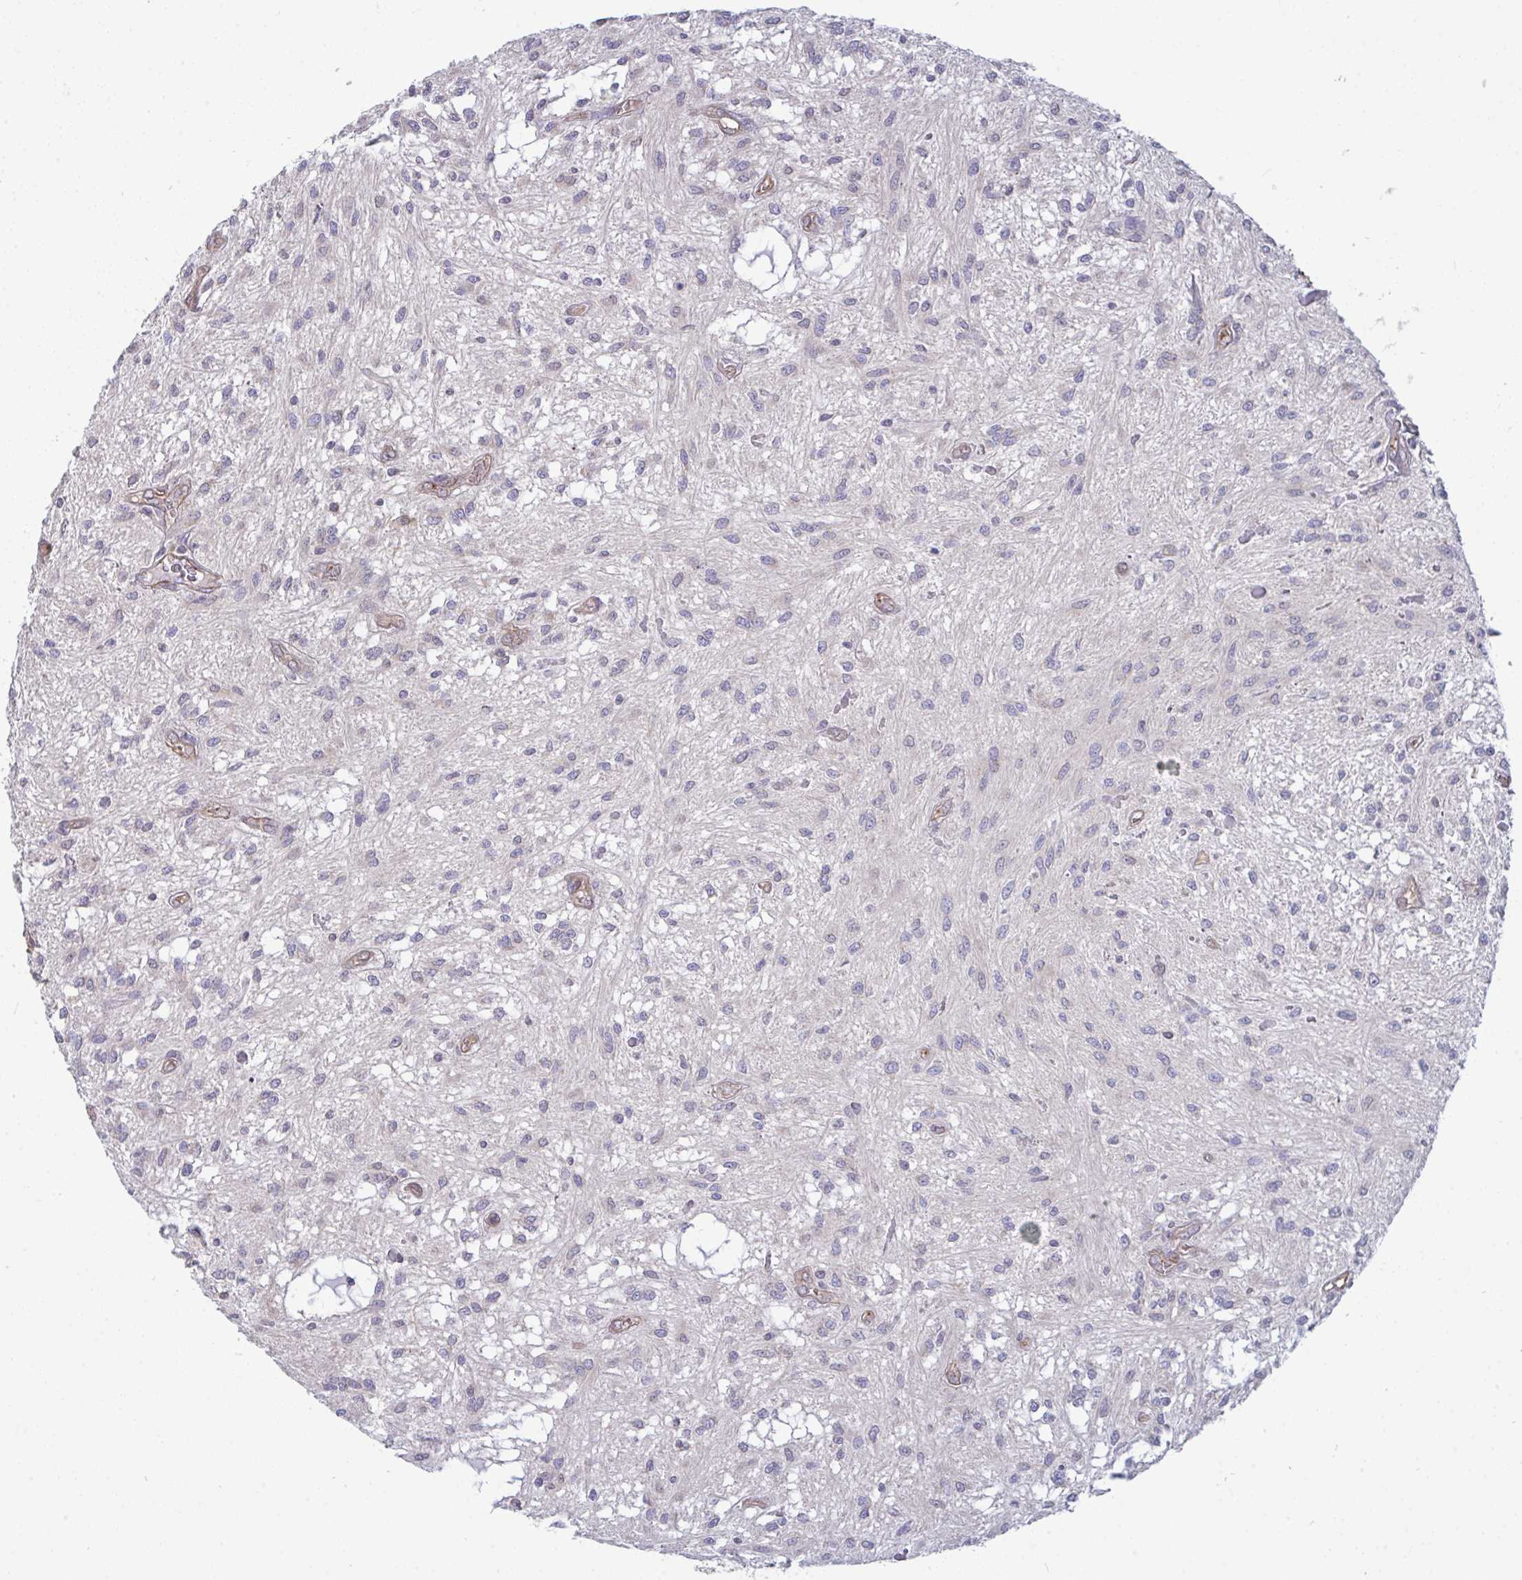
{"staining": {"intensity": "negative", "quantity": "none", "location": "none"}, "tissue": "glioma", "cell_type": "Tumor cells", "image_type": "cancer", "snomed": [{"axis": "morphology", "description": "Glioma, malignant, Low grade"}, {"axis": "topography", "description": "Cerebellum"}], "caption": "Immunohistochemistry photomicrograph of neoplastic tissue: human malignant glioma (low-grade) stained with DAB shows no significant protein positivity in tumor cells.", "gene": "ISCU", "patient": {"sex": "female", "age": 14}}